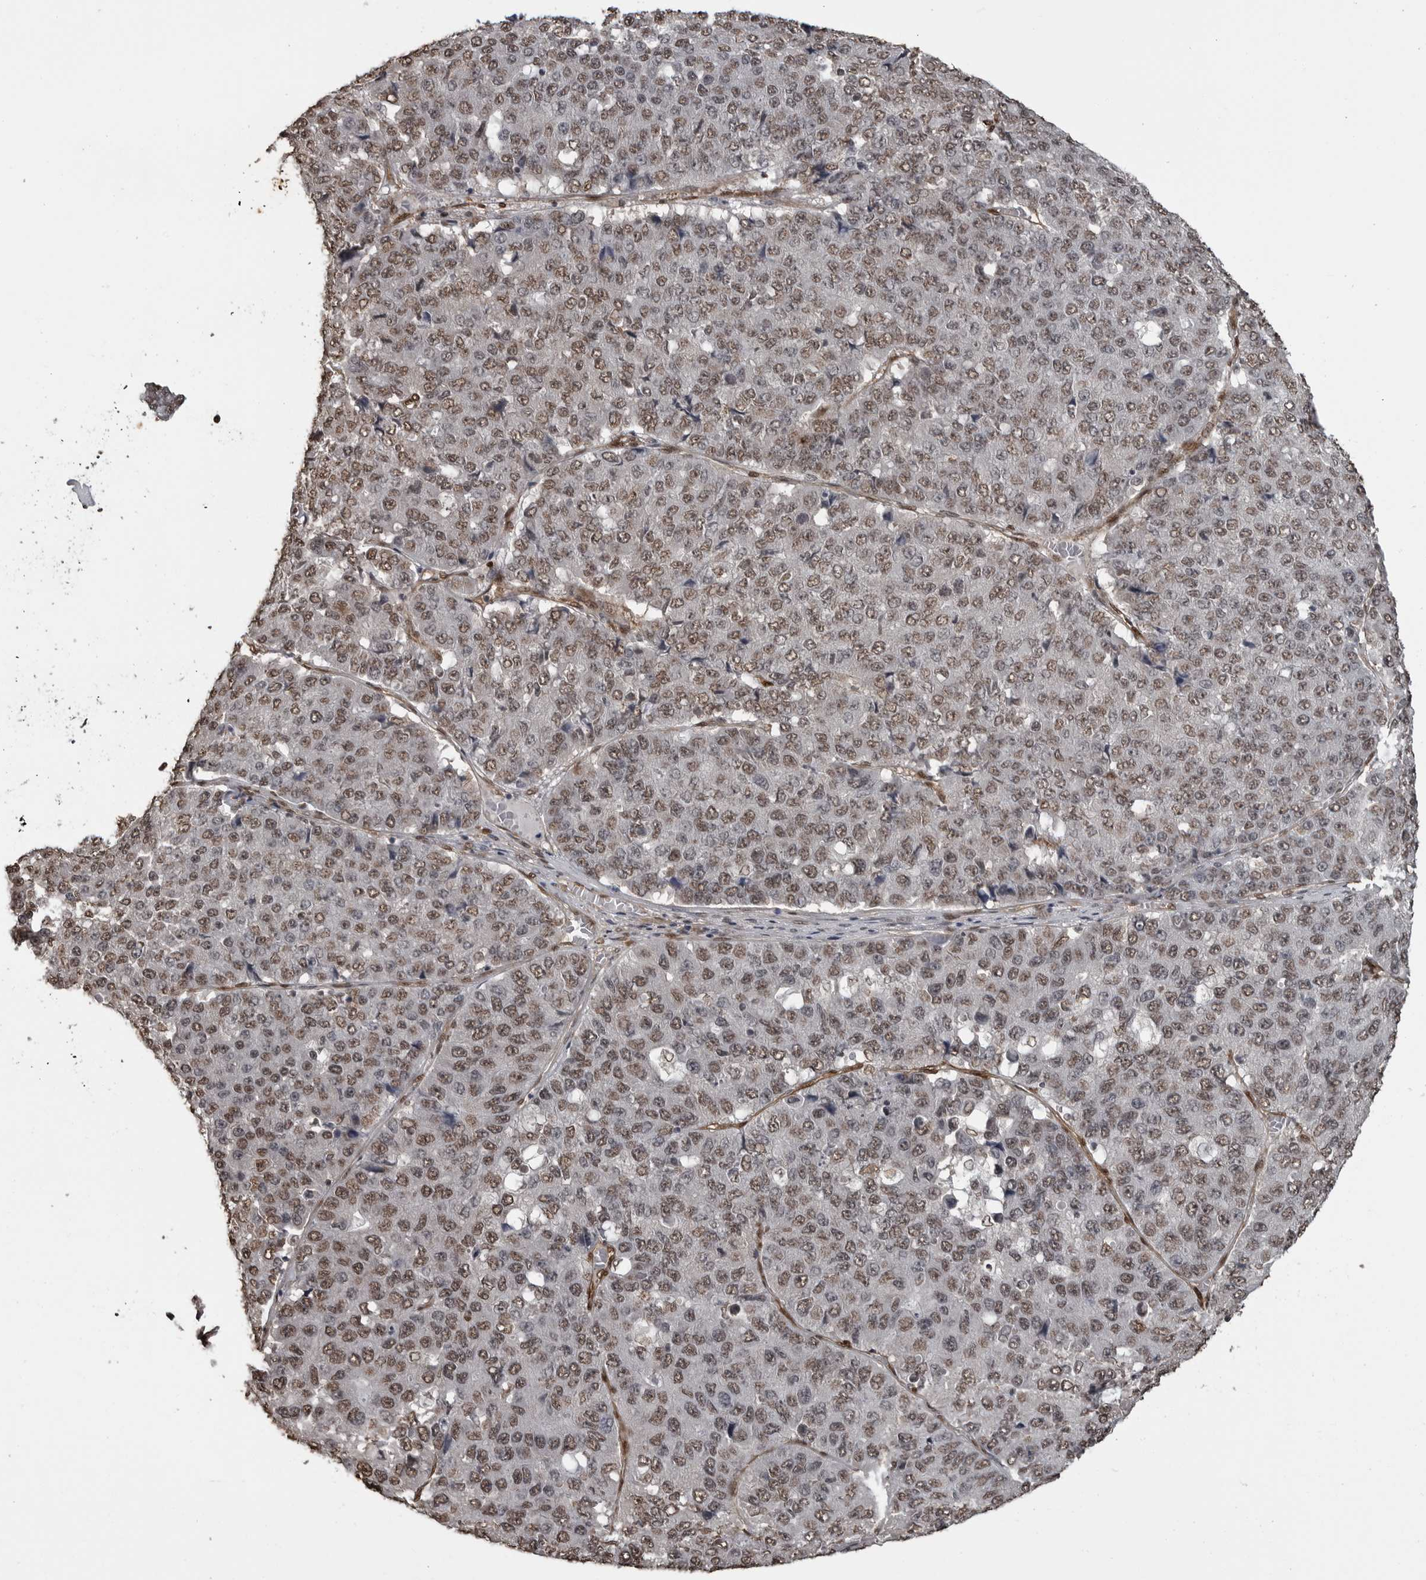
{"staining": {"intensity": "weak", "quantity": ">75%", "location": "nuclear"}, "tissue": "pancreatic cancer", "cell_type": "Tumor cells", "image_type": "cancer", "snomed": [{"axis": "morphology", "description": "Adenocarcinoma, NOS"}, {"axis": "topography", "description": "Pancreas"}], "caption": "Immunohistochemistry of human pancreatic cancer (adenocarcinoma) demonstrates low levels of weak nuclear expression in about >75% of tumor cells.", "gene": "SMAD2", "patient": {"sex": "male", "age": 50}}